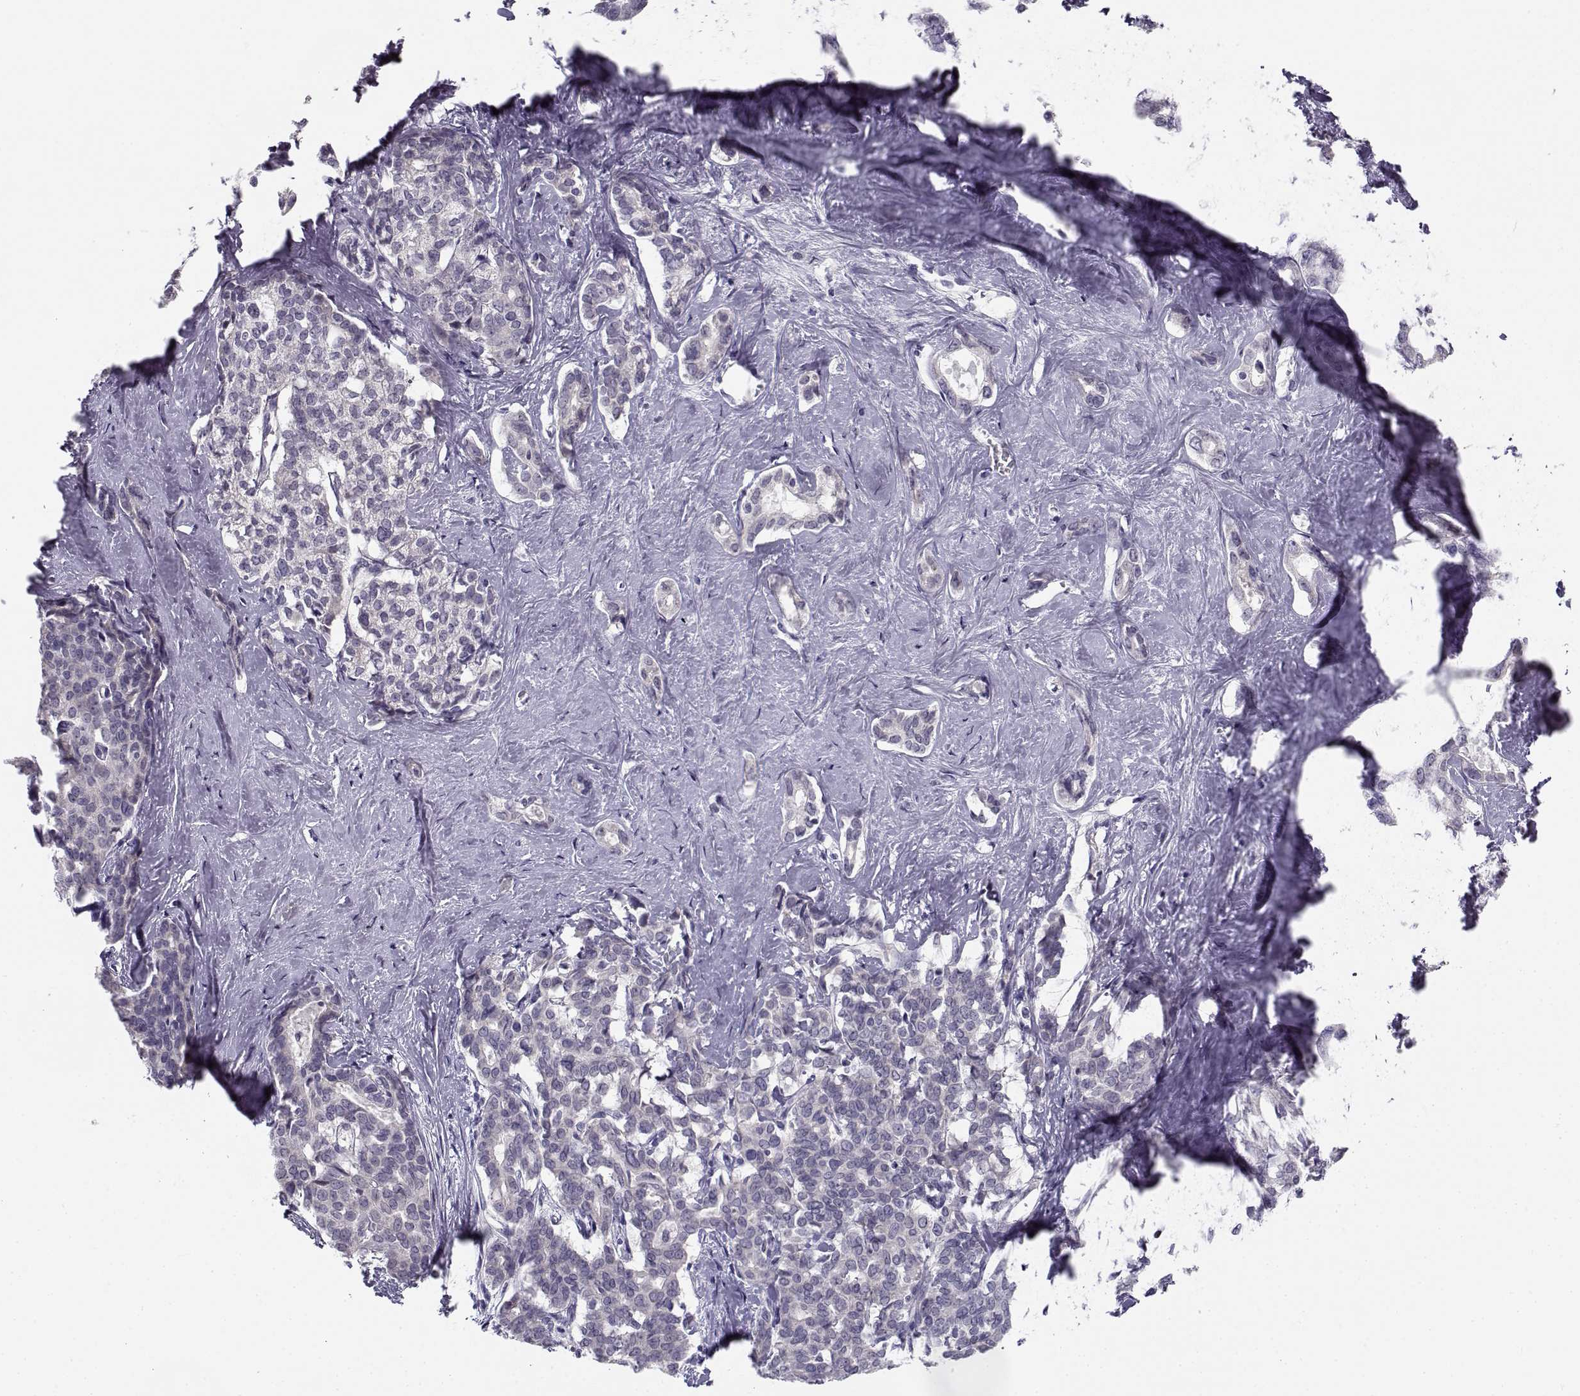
{"staining": {"intensity": "negative", "quantity": "none", "location": "none"}, "tissue": "liver cancer", "cell_type": "Tumor cells", "image_type": "cancer", "snomed": [{"axis": "morphology", "description": "Cholangiocarcinoma"}, {"axis": "topography", "description": "Liver"}], "caption": "DAB immunohistochemical staining of human cholangiocarcinoma (liver) exhibits no significant positivity in tumor cells.", "gene": "DDX25", "patient": {"sex": "female", "age": 47}}